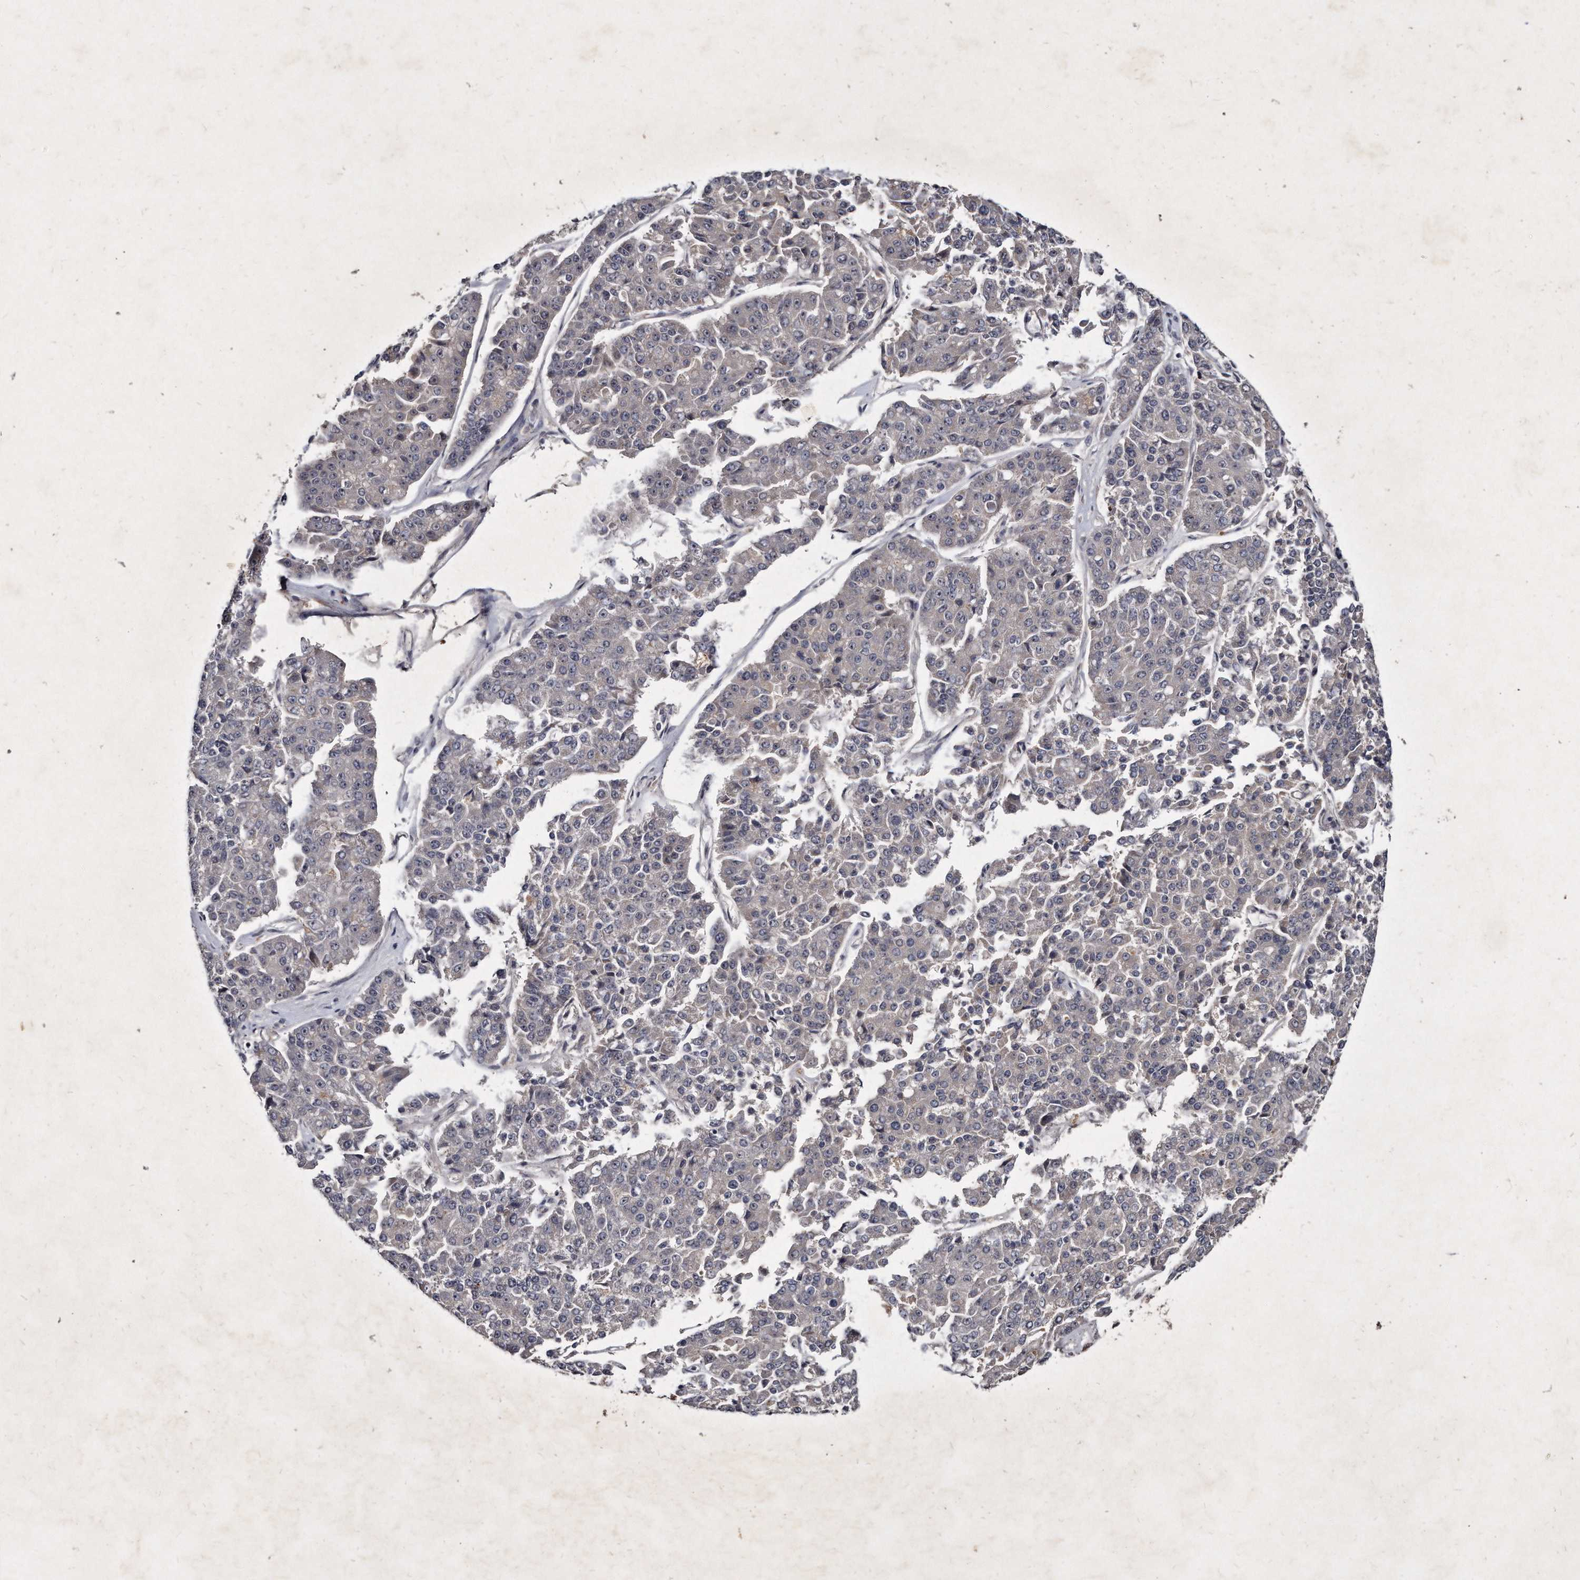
{"staining": {"intensity": "negative", "quantity": "none", "location": "none"}, "tissue": "pancreatic cancer", "cell_type": "Tumor cells", "image_type": "cancer", "snomed": [{"axis": "morphology", "description": "Adenocarcinoma, NOS"}, {"axis": "topography", "description": "Pancreas"}], "caption": "The photomicrograph shows no significant staining in tumor cells of pancreatic cancer (adenocarcinoma).", "gene": "KLHDC3", "patient": {"sex": "male", "age": 50}}